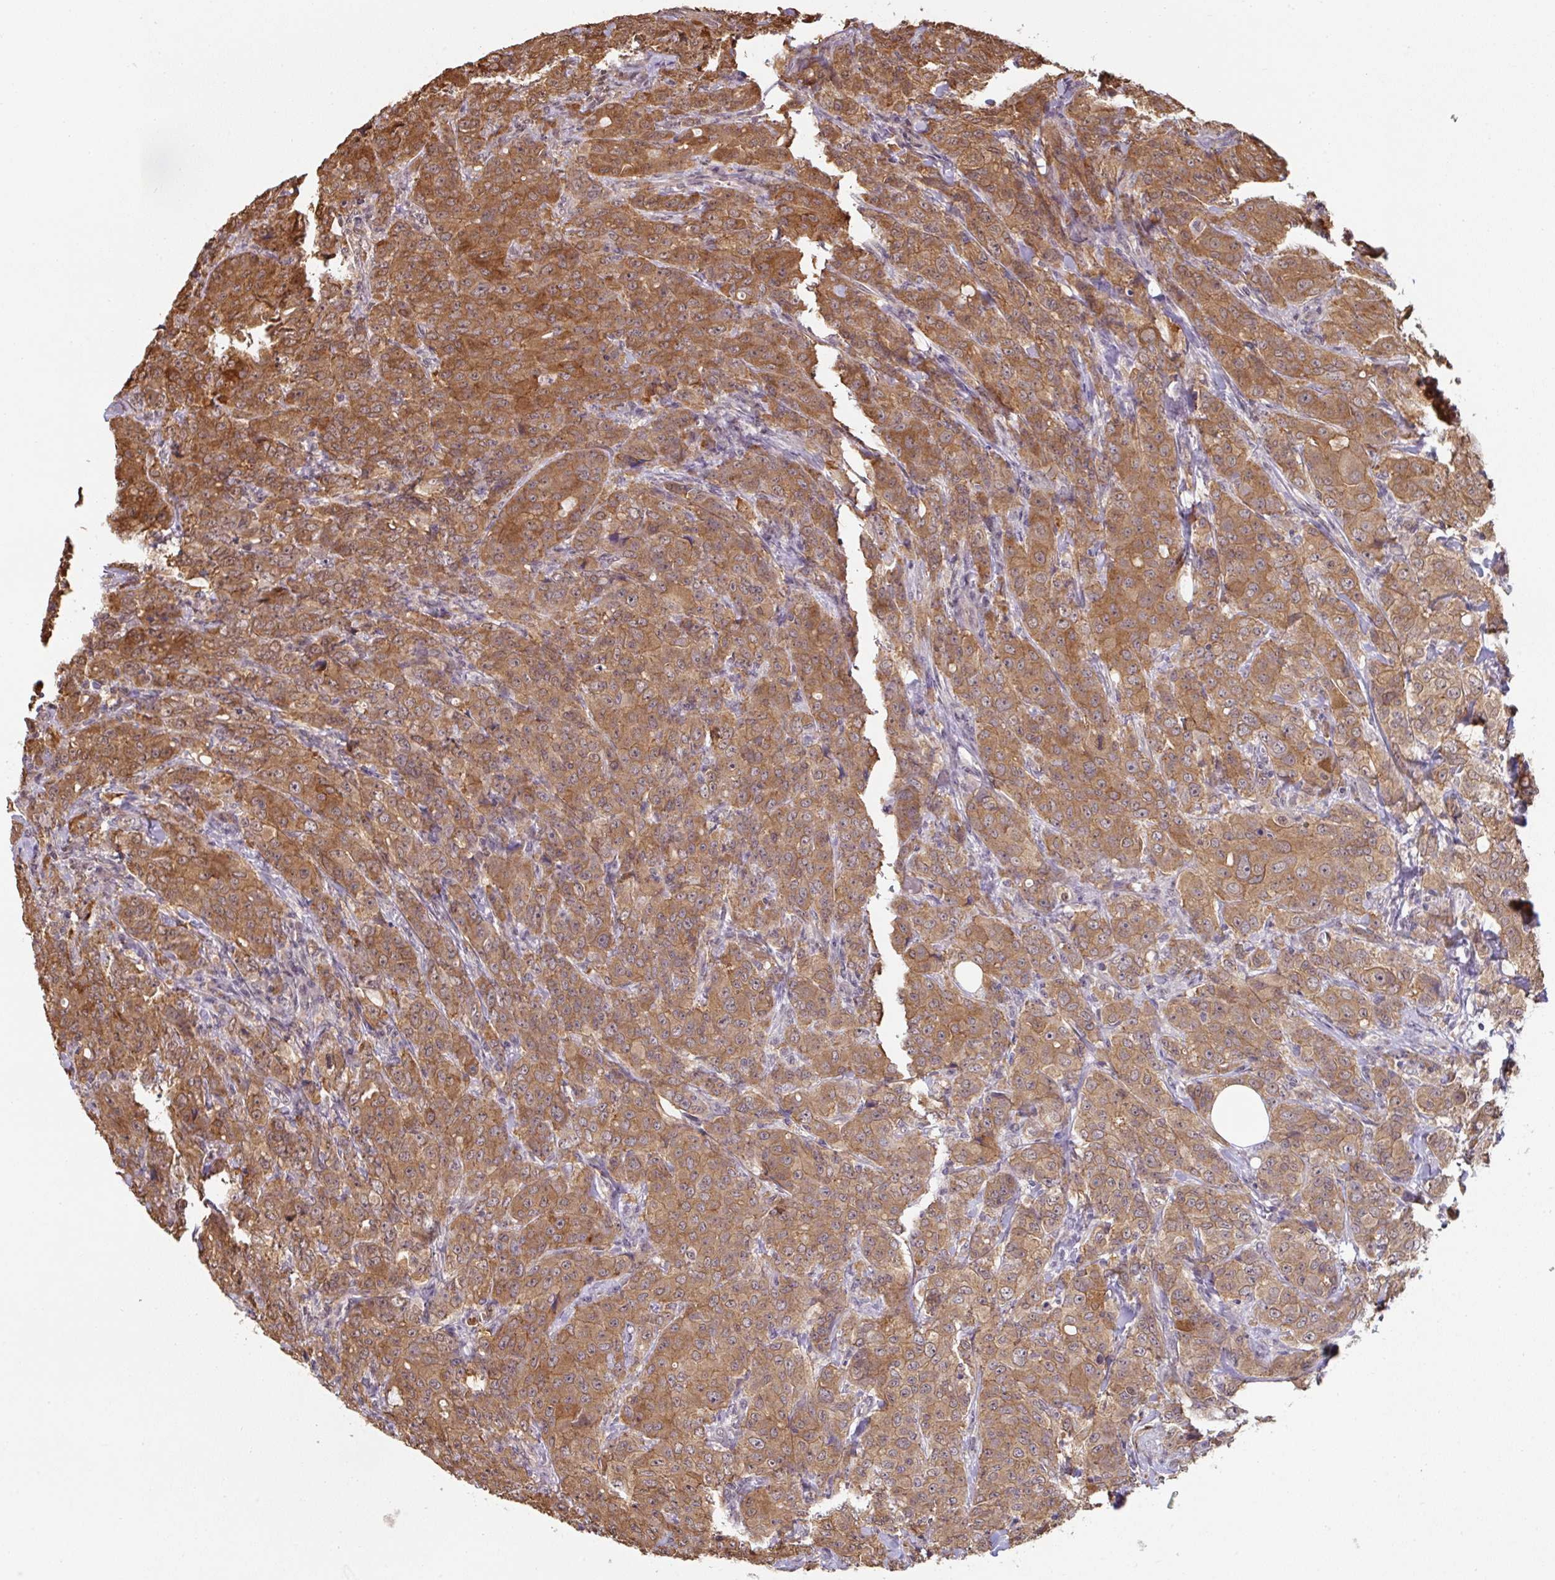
{"staining": {"intensity": "moderate", "quantity": ">75%", "location": "cytoplasmic/membranous"}, "tissue": "breast cancer", "cell_type": "Tumor cells", "image_type": "cancer", "snomed": [{"axis": "morphology", "description": "Duct carcinoma"}, {"axis": "topography", "description": "Breast"}], "caption": "Breast intraductal carcinoma stained with immunohistochemistry (IHC) displays moderate cytoplasmic/membranous positivity in about >75% of tumor cells.", "gene": "ST13", "patient": {"sex": "female", "age": 43}}